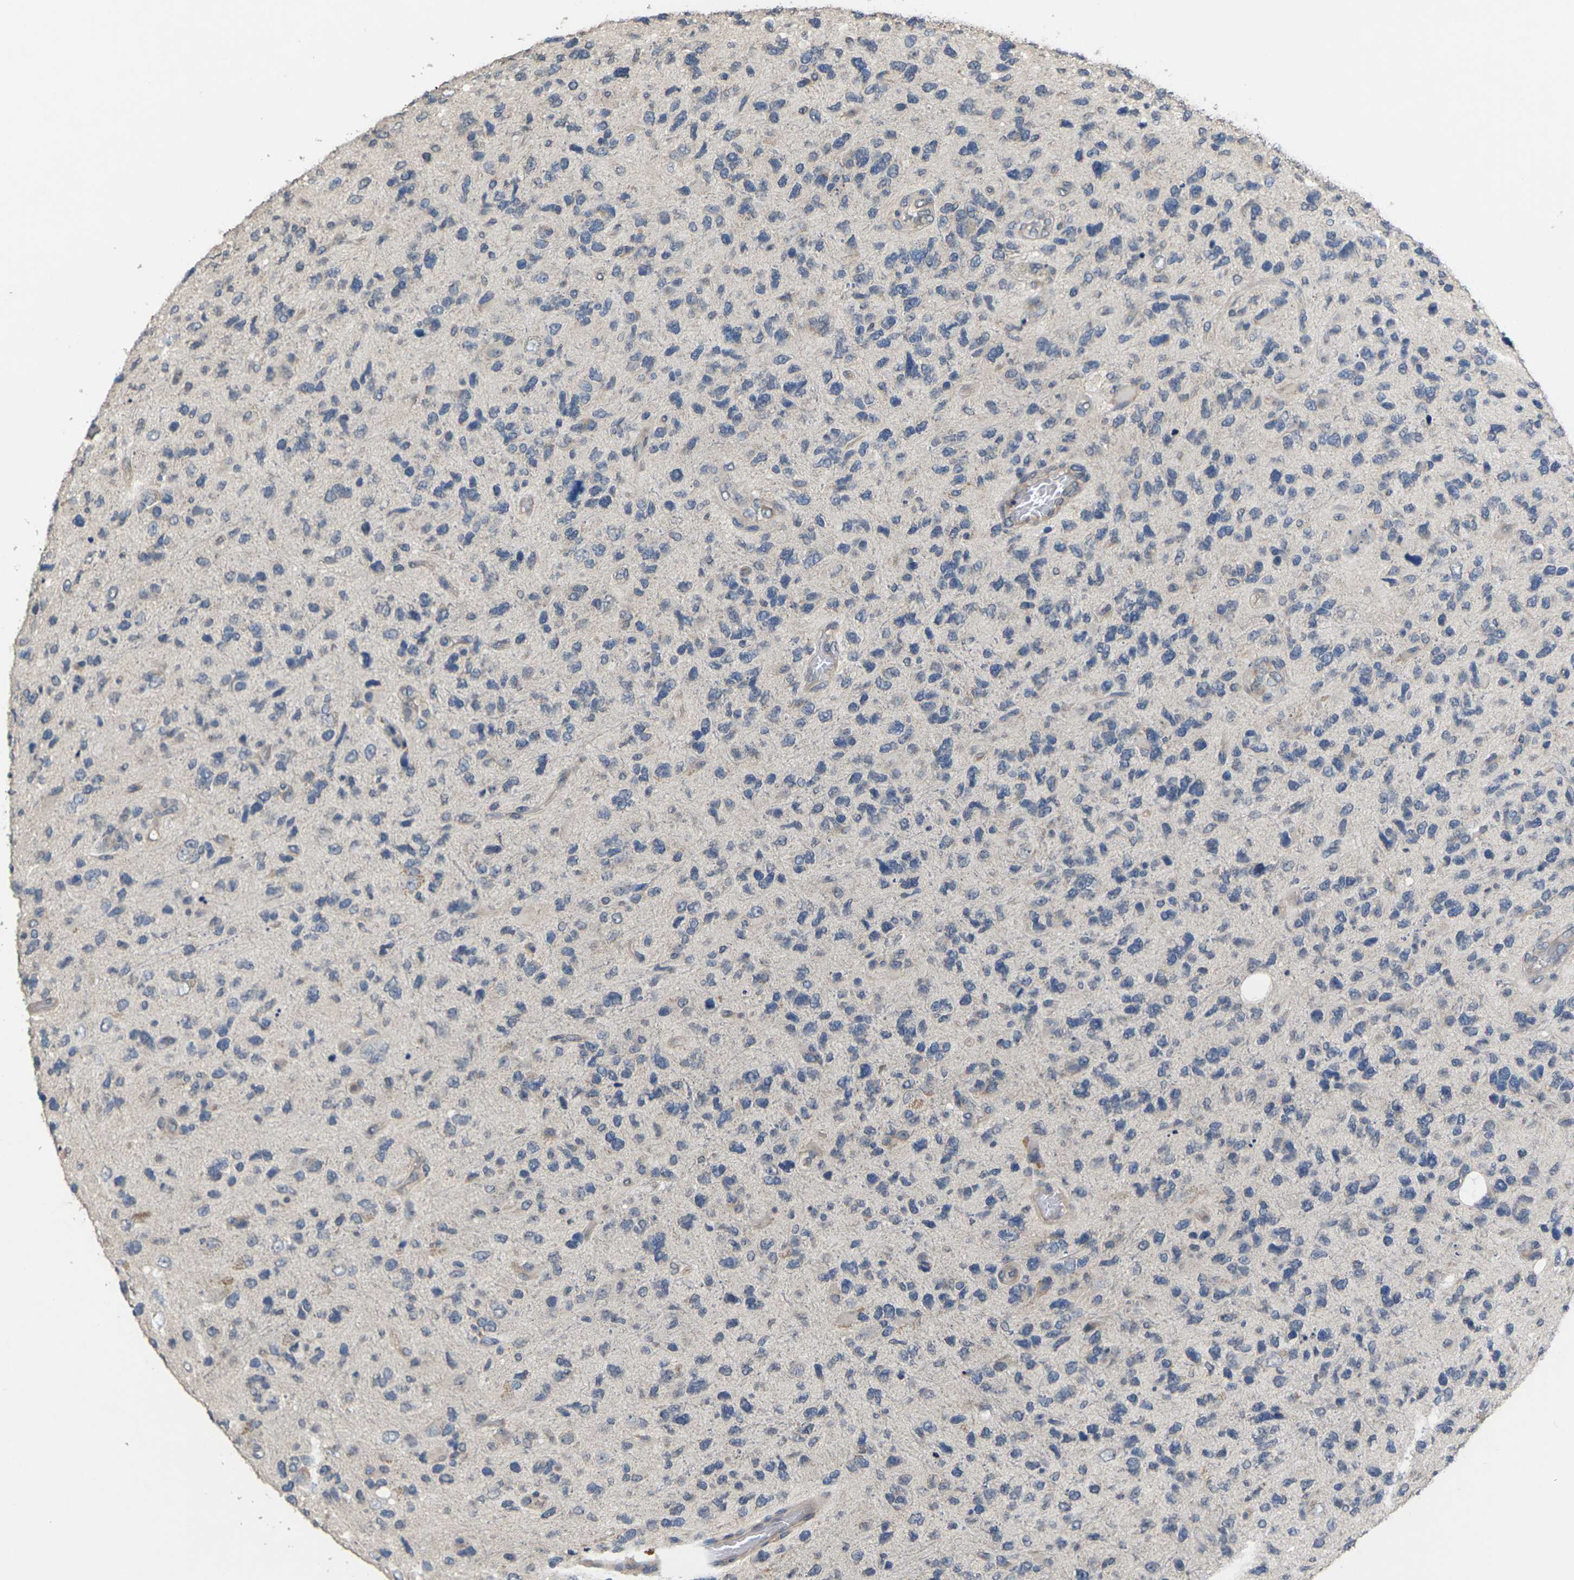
{"staining": {"intensity": "negative", "quantity": "none", "location": "none"}, "tissue": "glioma", "cell_type": "Tumor cells", "image_type": "cancer", "snomed": [{"axis": "morphology", "description": "Glioma, malignant, High grade"}, {"axis": "topography", "description": "Brain"}], "caption": "An image of malignant high-grade glioma stained for a protein exhibits no brown staining in tumor cells.", "gene": "SLC2A2", "patient": {"sex": "female", "age": 58}}